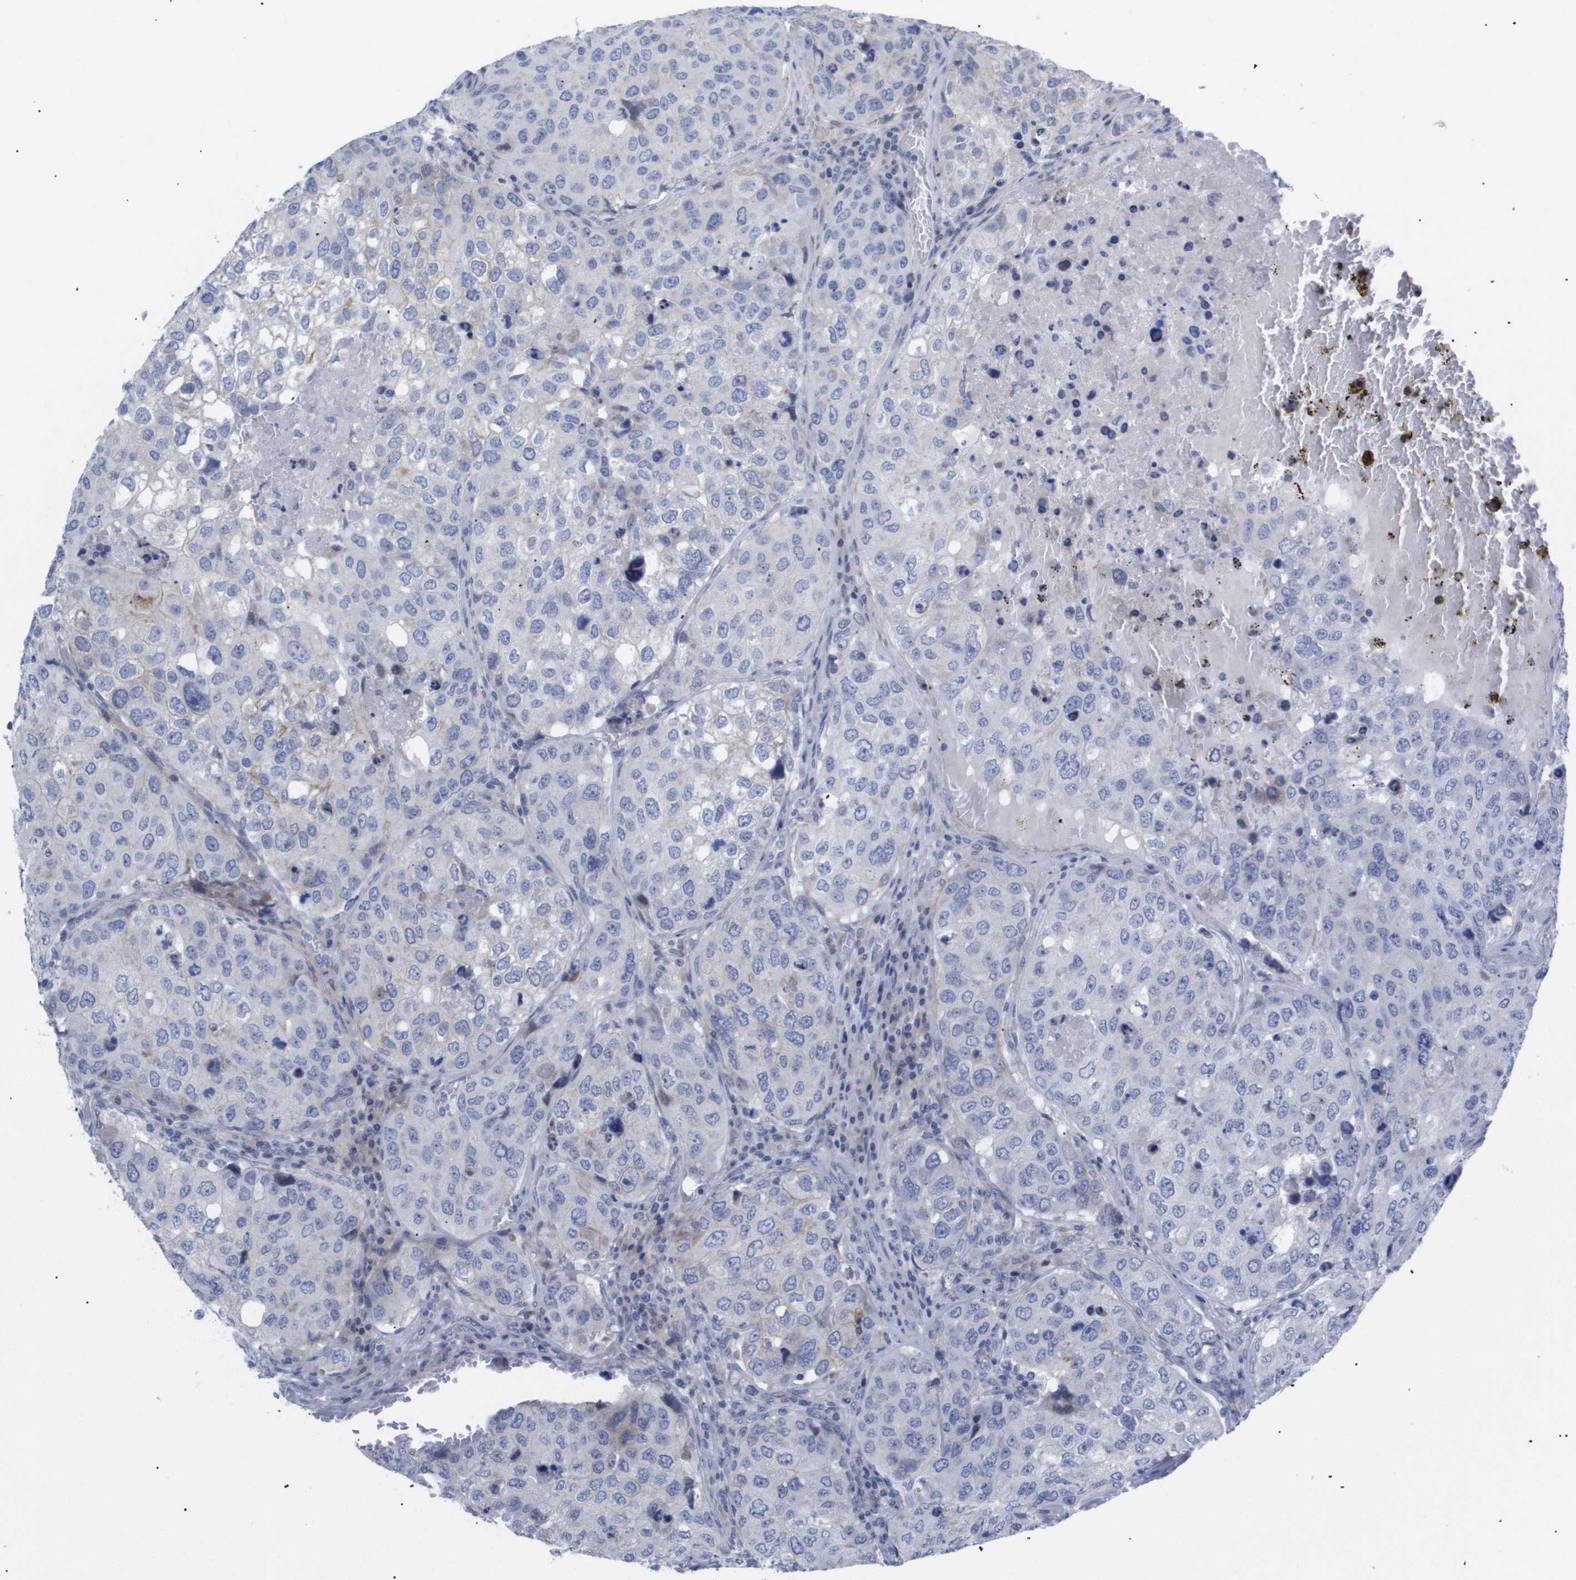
{"staining": {"intensity": "negative", "quantity": "none", "location": "none"}, "tissue": "urothelial cancer", "cell_type": "Tumor cells", "image_type": "cancer", "snomed": [{"axis": "morphology", "description": "Urothelial carcinoma, High grade"}, {"axis": "topography", "description": "Lymph node"}, {"axis": "topography", "description": "Urinary bladder"}], "caption": "An immunohistochemistry (IHC) image of urothelial cancer is shown. There is no staining in tumor cells of urothelial cancer.", "gene": "CAV3", "patient": {"sex": "male", "age": 51}}